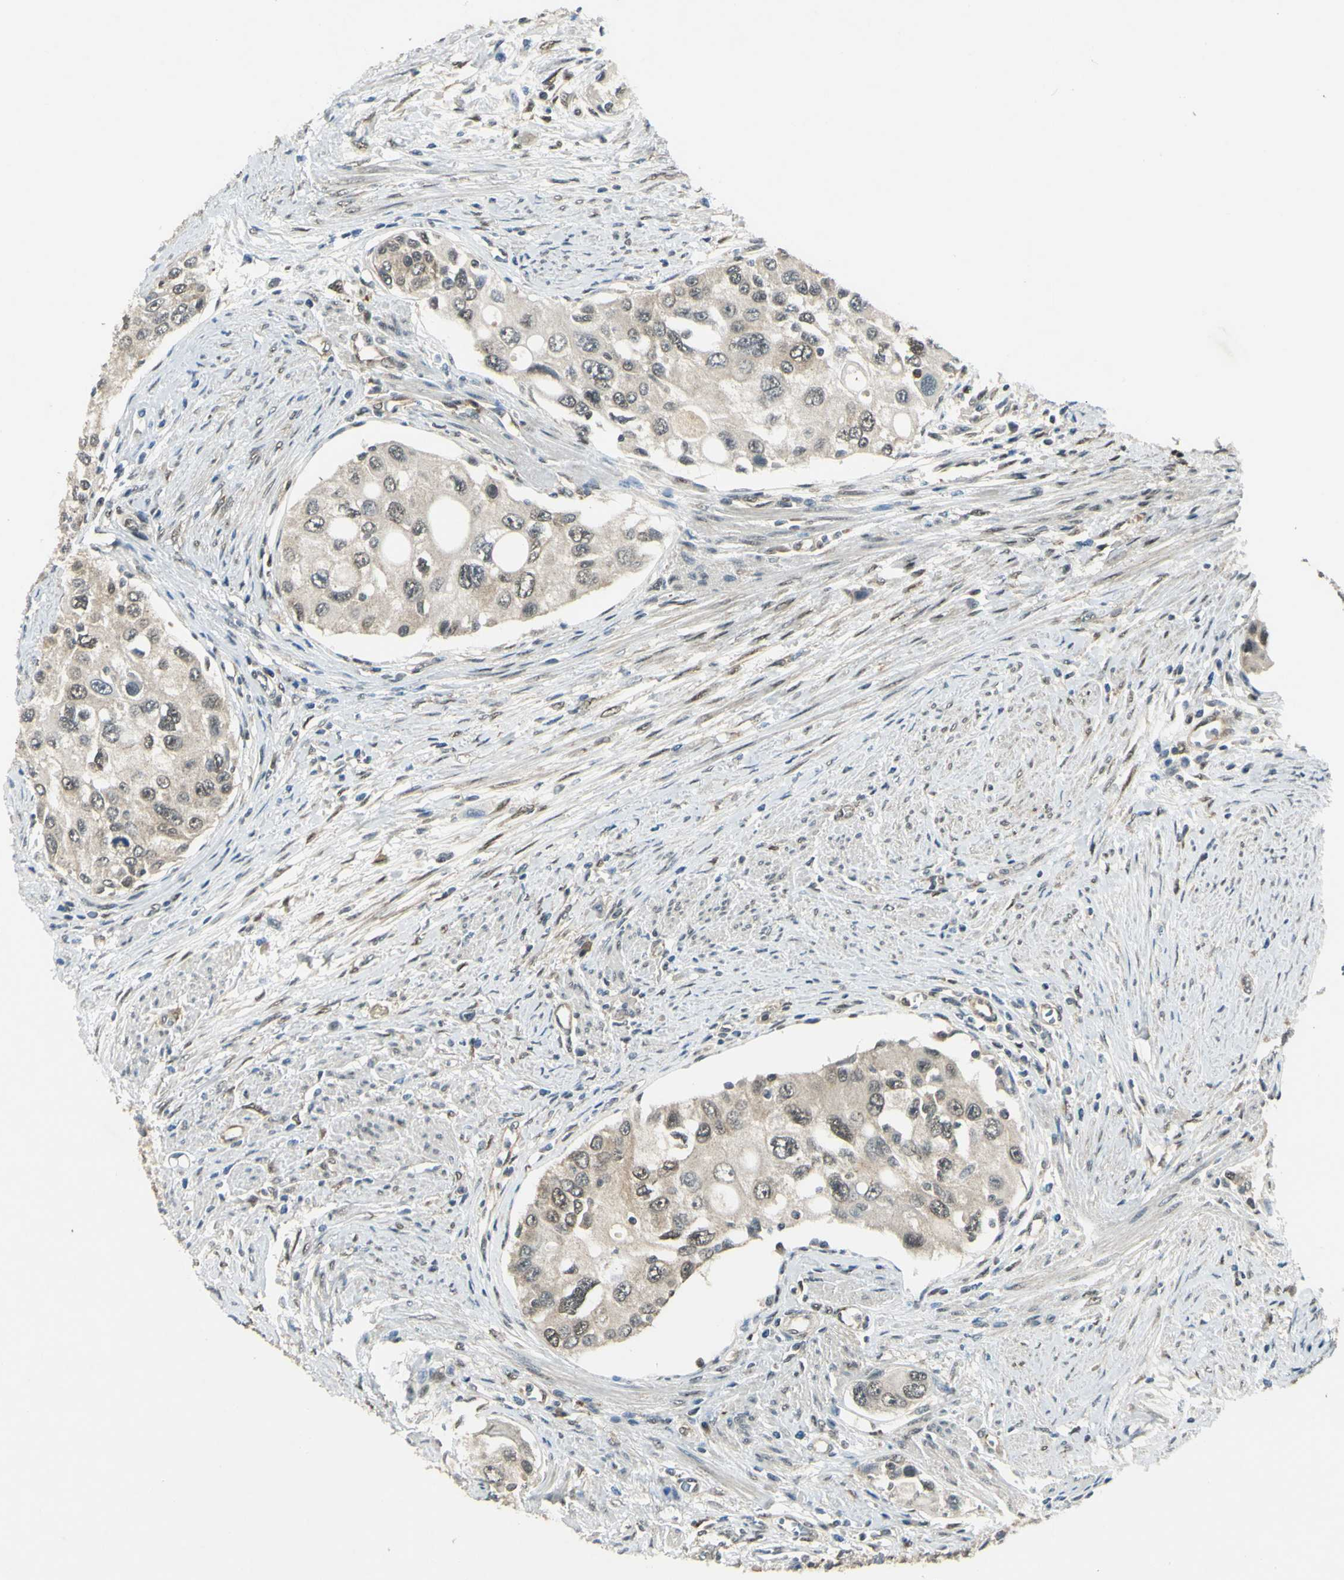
{"staining": {"intensity": "weak", "quantity": "<25%", "location": "nuclear"}, "tissue": "urothelial cancer", "cell_type": "Tumor cells", "image_type": "cancer", "snomed": [{"axis": "morphology", "description": "Urothelial carcinoma, High grade"}, {"axis": "topography", "description": "Urinary bladder"}], "caption": "A high-resolution micrograph shows immunohistochemistry staining of urothelial cancer, which demonstrates no significant expression in tumor cells.", "gene": "PSMD5", "patient": {"sex": "female", "age": 56}}